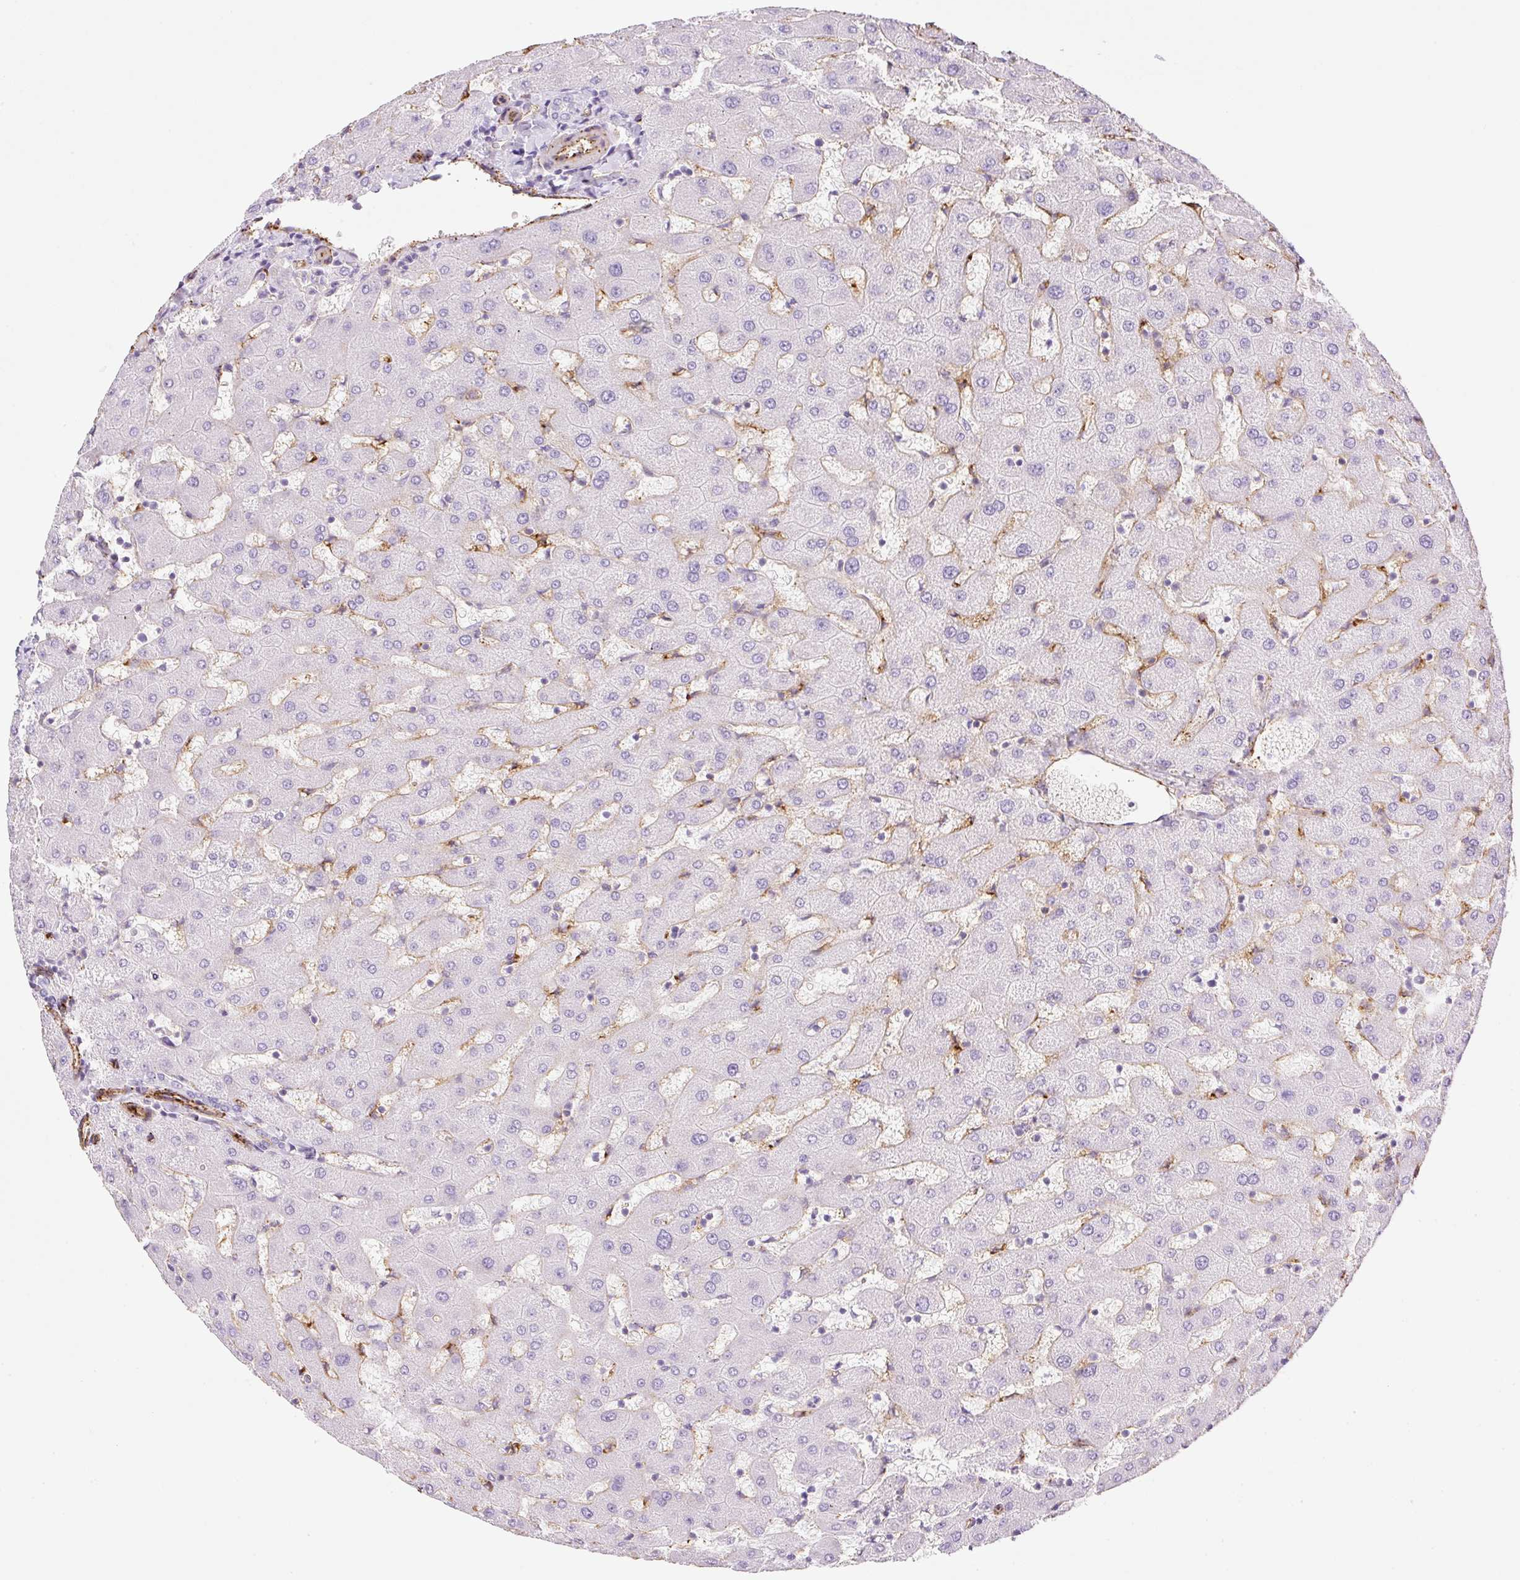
{"staining": {"intensity": "negative", "quantity": "none", "location": "none"}, "tissue": "liver", "cell_type": "Cholangiocytes", "image_type": "normal", "snomed": [{"axis": "morphology", "description": "Normal tissue, NOS"}, {"axis": "topography", "description": "Liver"}], "caption": "IHC image of benign liver: human liver stained with DAB (3,3'-diaminobenzidine) shows no significant protein expression in cholangiocytes.", "gene": "EHD1", "patient": {"sex": "female", "age": 63}}